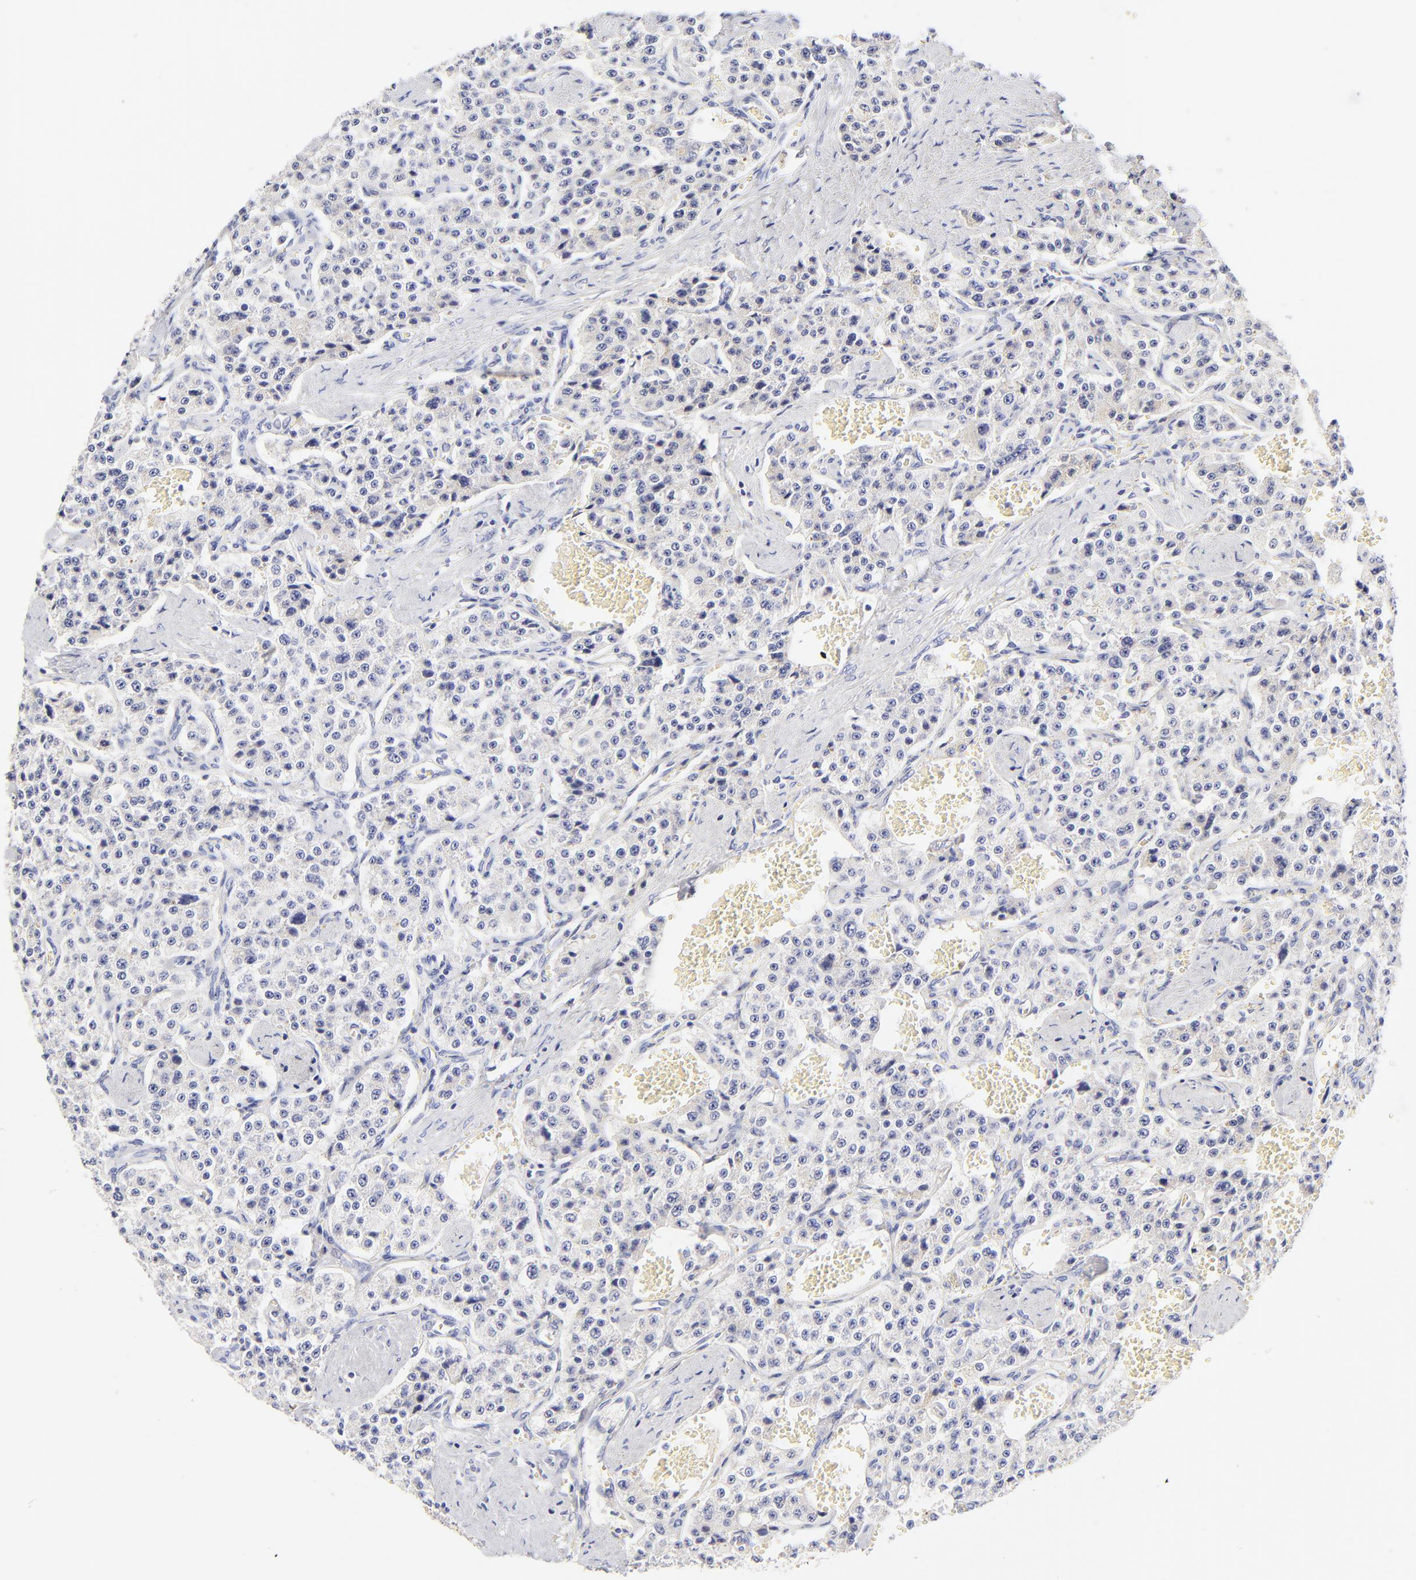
{"staining": {"intensity": "negative", "quantity": "none", "location": "none"}, "tissue": "carcinoid", "cell_type": "Tumor cells", "image_type": "cancer", "snomed": [{"axis": "morphology", "description": "Carcinoid, malignant, NOS"}, {"axis": "topography", "description": "Small intestine"}], "caption": "Immunohistochemistry image of neoplastic tissue: human carcinoid (malignant) stained with DAB (3,3'-diaminobenzidine) displays no significant protein expression in tumor cells. The staining was performed using DAB to visualize the protein expression in brown, while the nuclei were stained in blue with hematoxylin (Magnification: 20x).", "gene": "ASB9", "patient": {"sex": "male", "age": 52}}